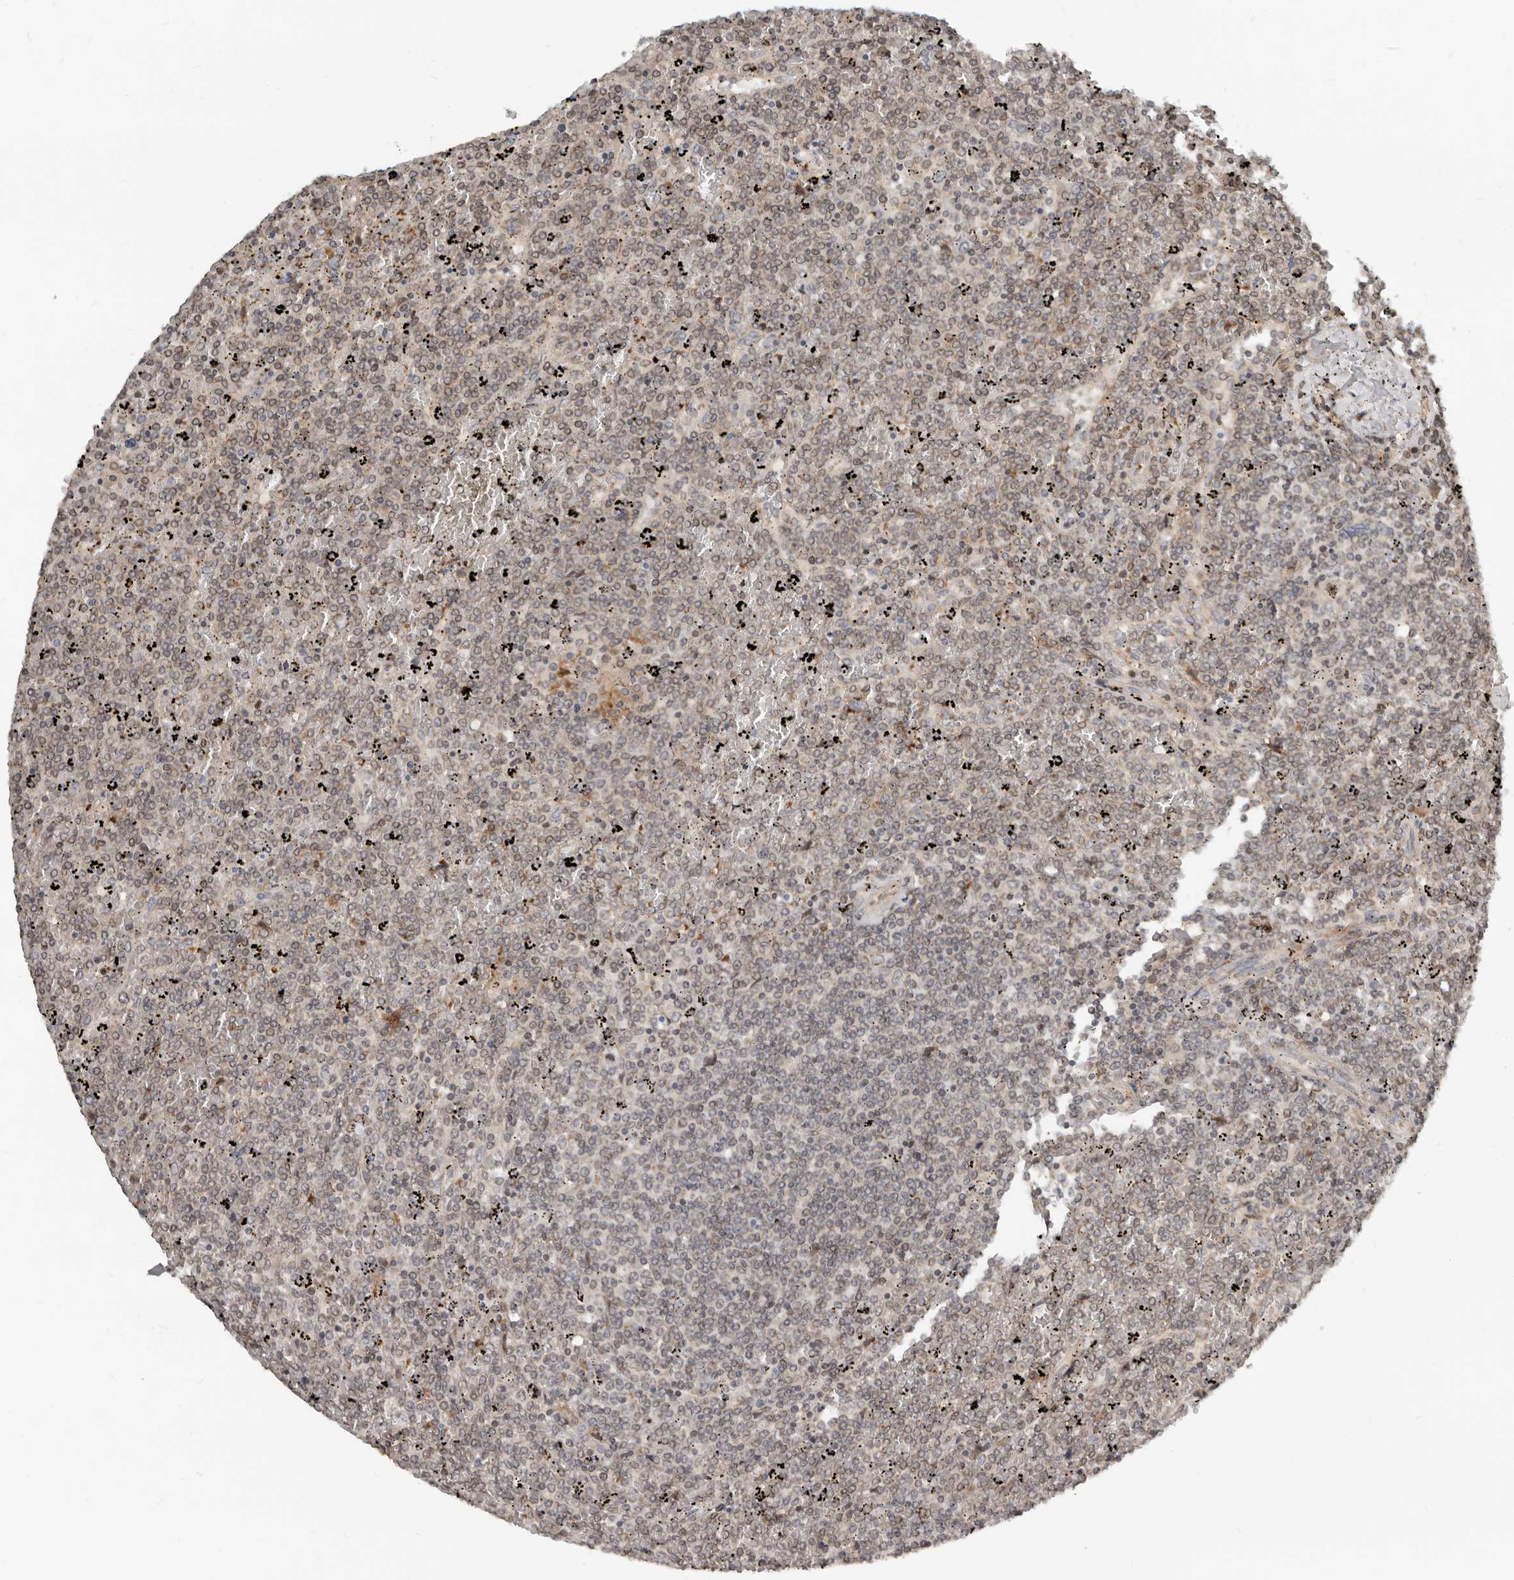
{"staining": {"intensity": "weak", "quantity": "25%-75%", "location": "cytoplasmic/membranous"}, "tissue": "lymphoma", "cell_type": "Tumor cells", "image_type": "cancer", "snomed": [{"axis": "morphology", "description": "Malignant lymphoma, non-Hodgkin's type, Low grade"}, {"axis": "topography", "description": "Spleen"}], "caption": "Lymphoma stained with DAB IHC displays low levels of weak cytoplasmic/membranous staining in about 25%-75% of tumor cells.", "gene": "NPY4R", "patient": {"sex": "female", "age": 19}}